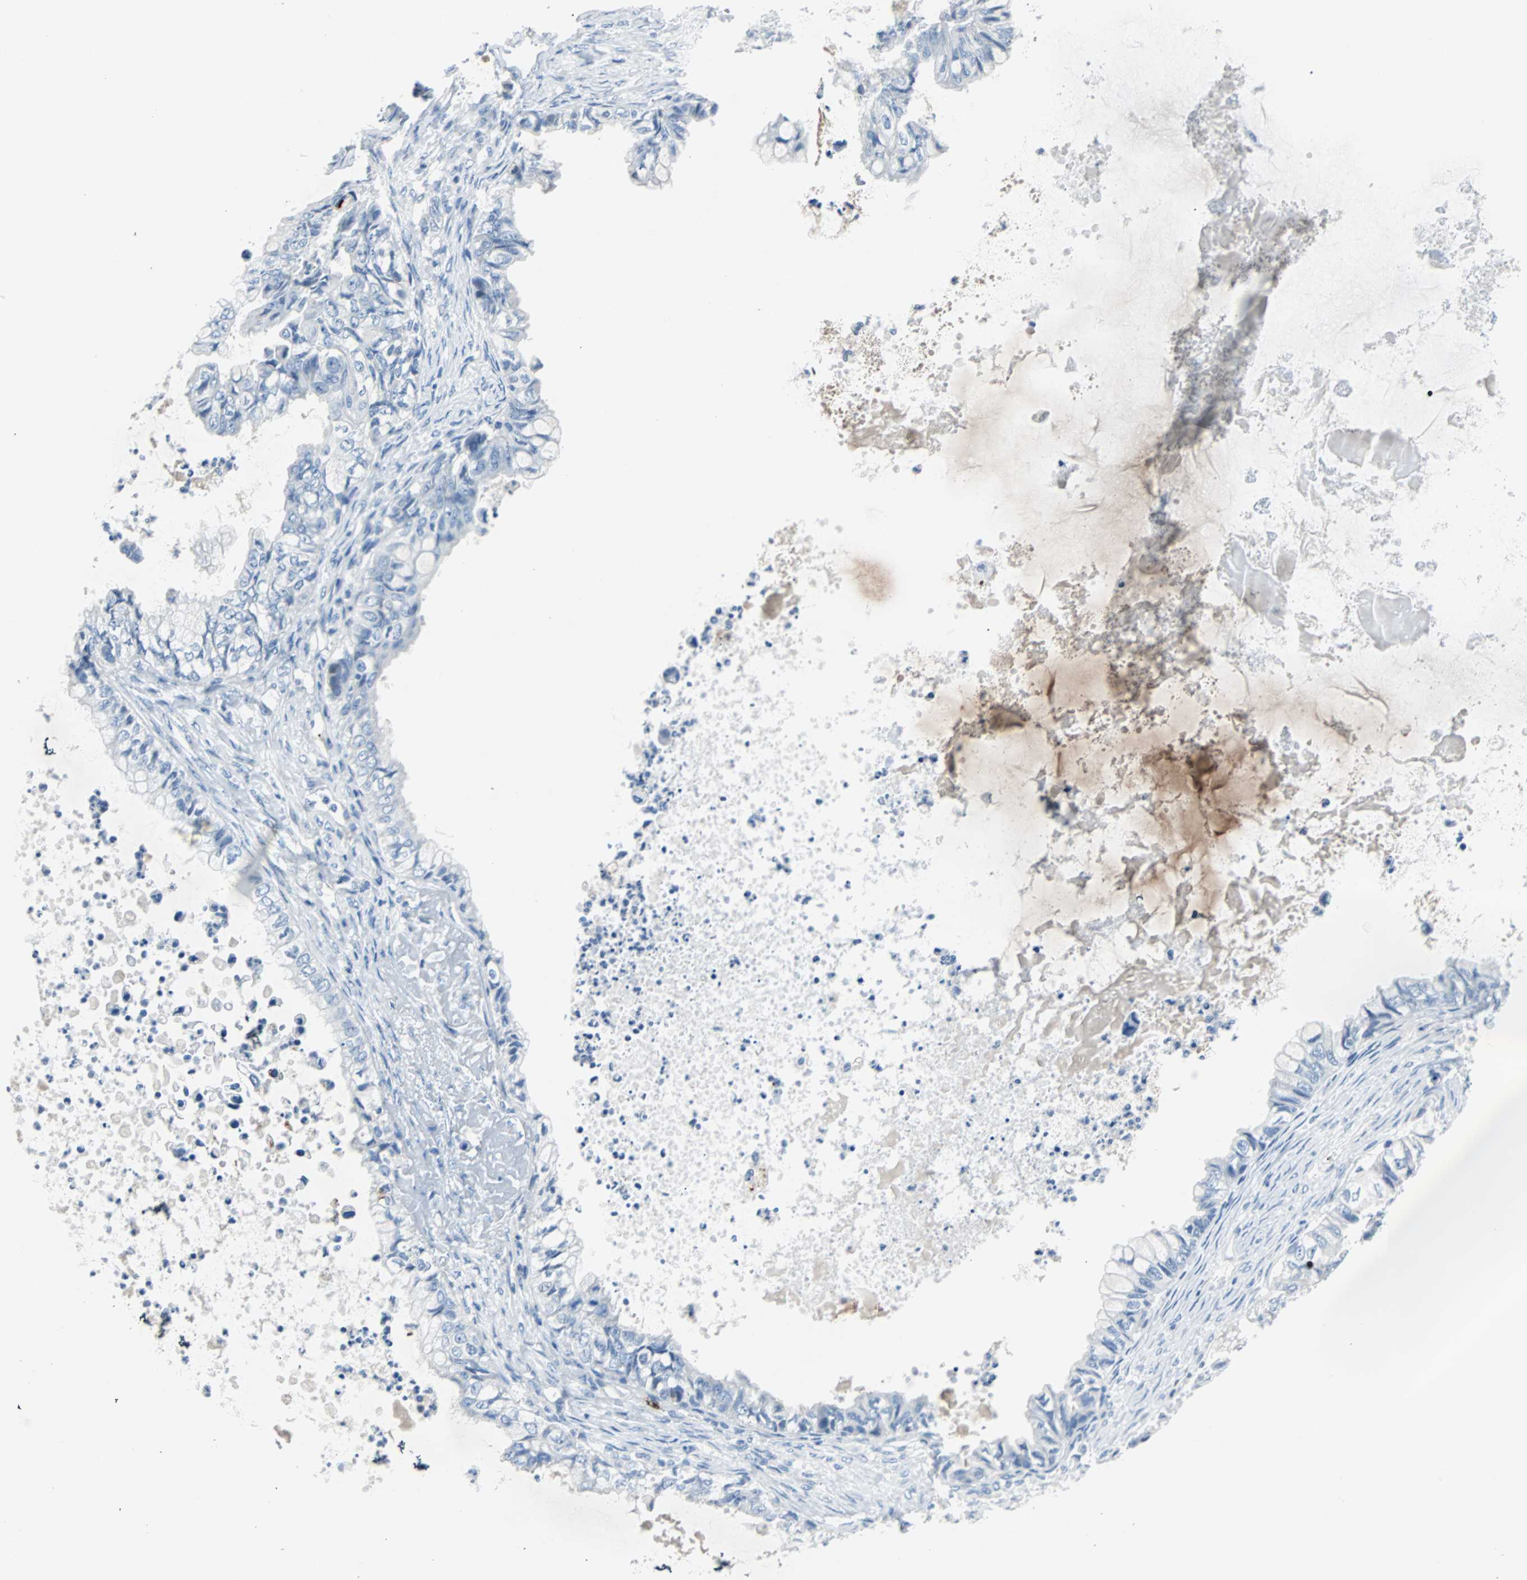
{"staining": {"intensity": "negative", "quantity": "none", "location": "none"}, "tissue": "ovarian cancer", "cell_type": "Tumor cells", "image_type": "cancer", "snomed": [{"axis": "morphology", "description": "Cystadenocarcinoma, mucinous, NOS"}, {"axis": "topography", "description": "Ovary"}], "caption": "Immunohistochemical staining of ovarian mucinous cystadenocarcinoma demonstrates no significant staining in tumor cells. Brightfield microscopy of IHC stained with DAB (3,3'-diaminobenzidine) (brown) and hematoxylin (blue), captured at high magnification.", "gene": "RASA1", "patient": {"sex": "female", "age": 80}}